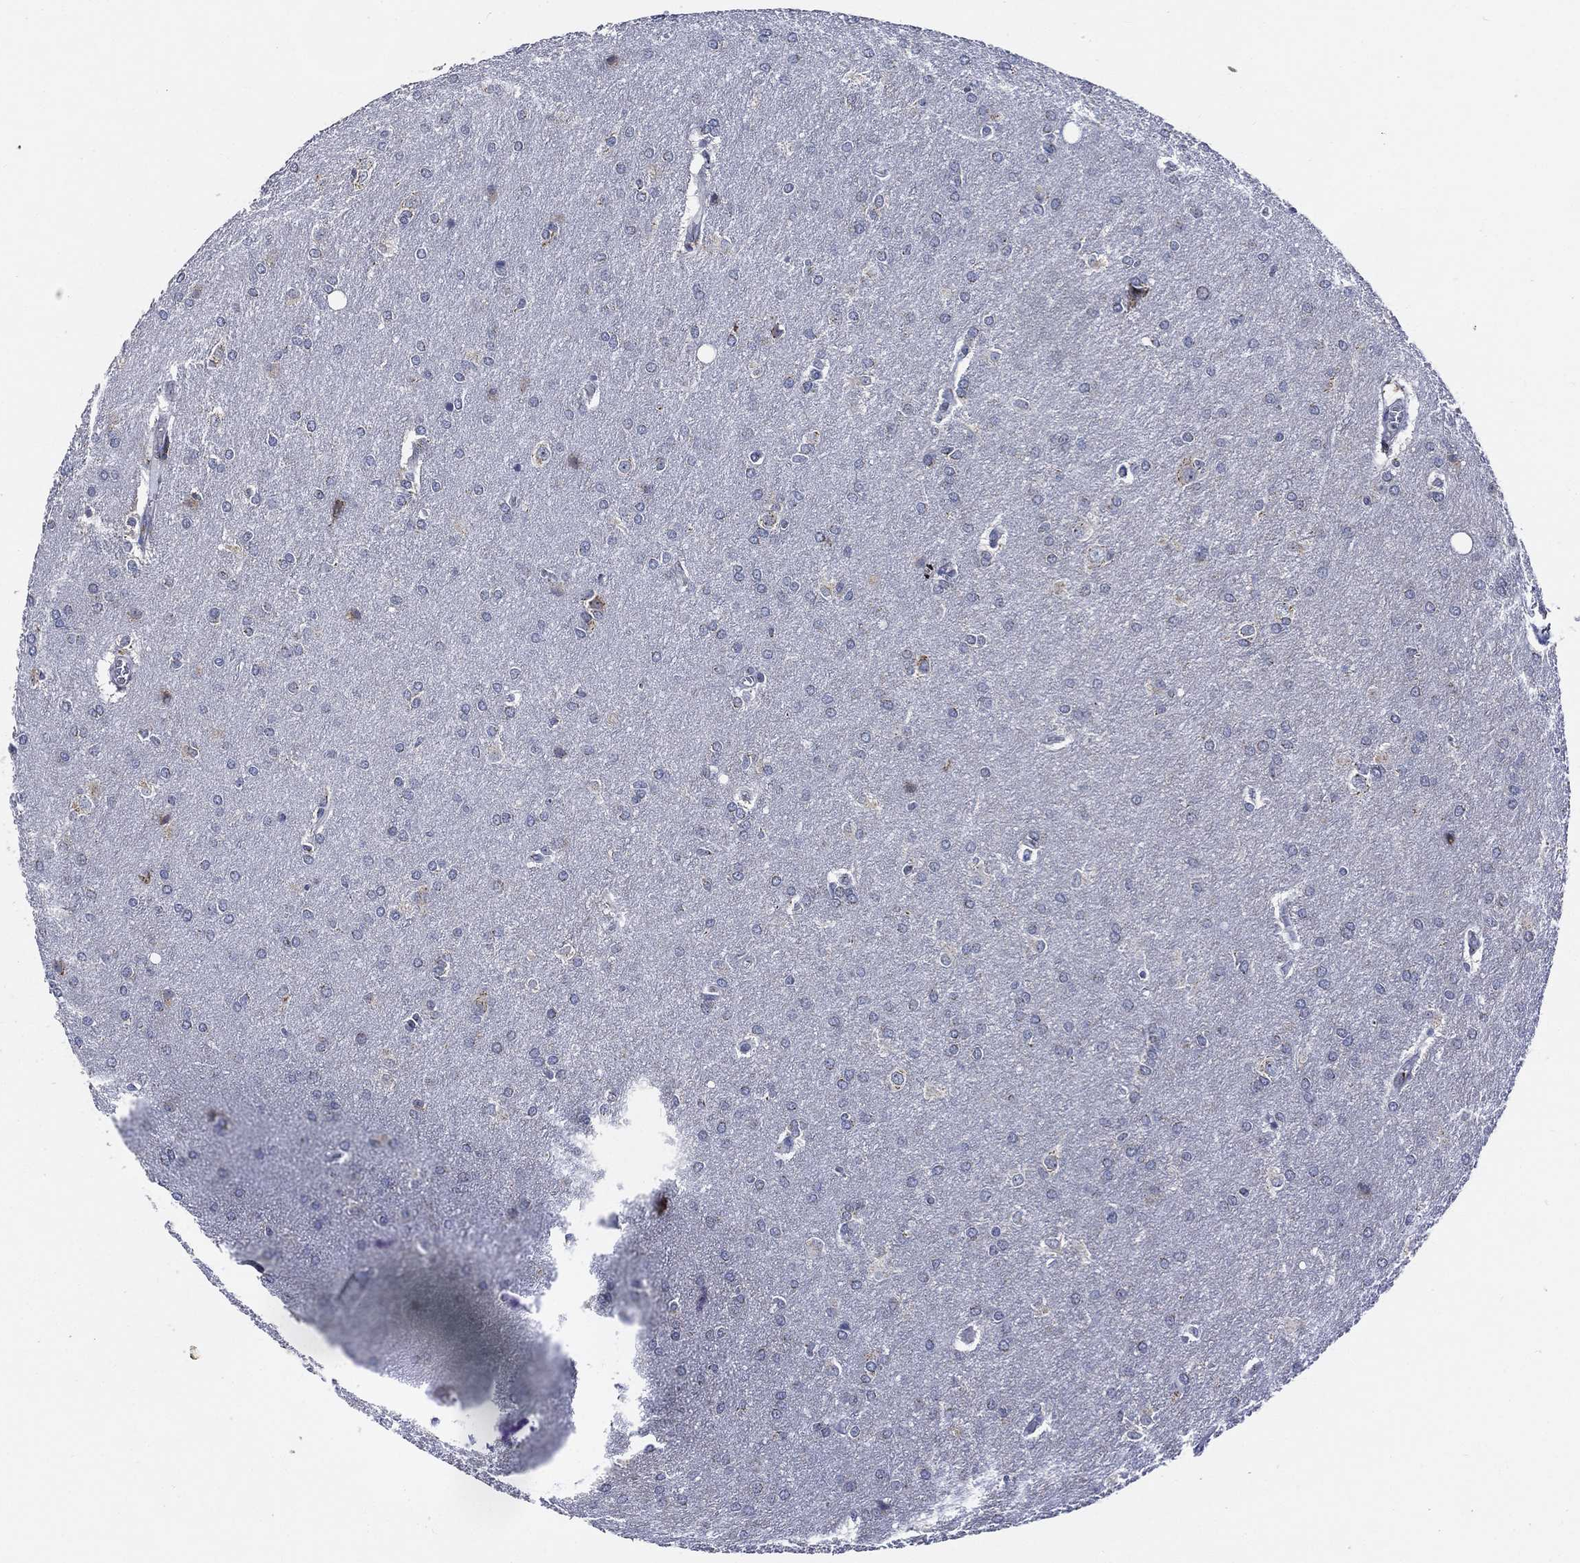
{"staining": {"intensity": "negative", "quantity": "none", "location": "none"}, "tissue": "glioma", "cell_type": "Tumor cells", "image_type": "cancer", "snomed": [{"axis": "morphology", "description": "Glioma, malignant, Low grade"}, {"axis": "topography", "description": "Brain"}], "caption": "Human malignant glioma (low-grade) stained for a protein using immunohistochemistry shows no staining in tumor cells.", "gene": "TICAM1", "patient": {"sex": "female", "age": 32}}